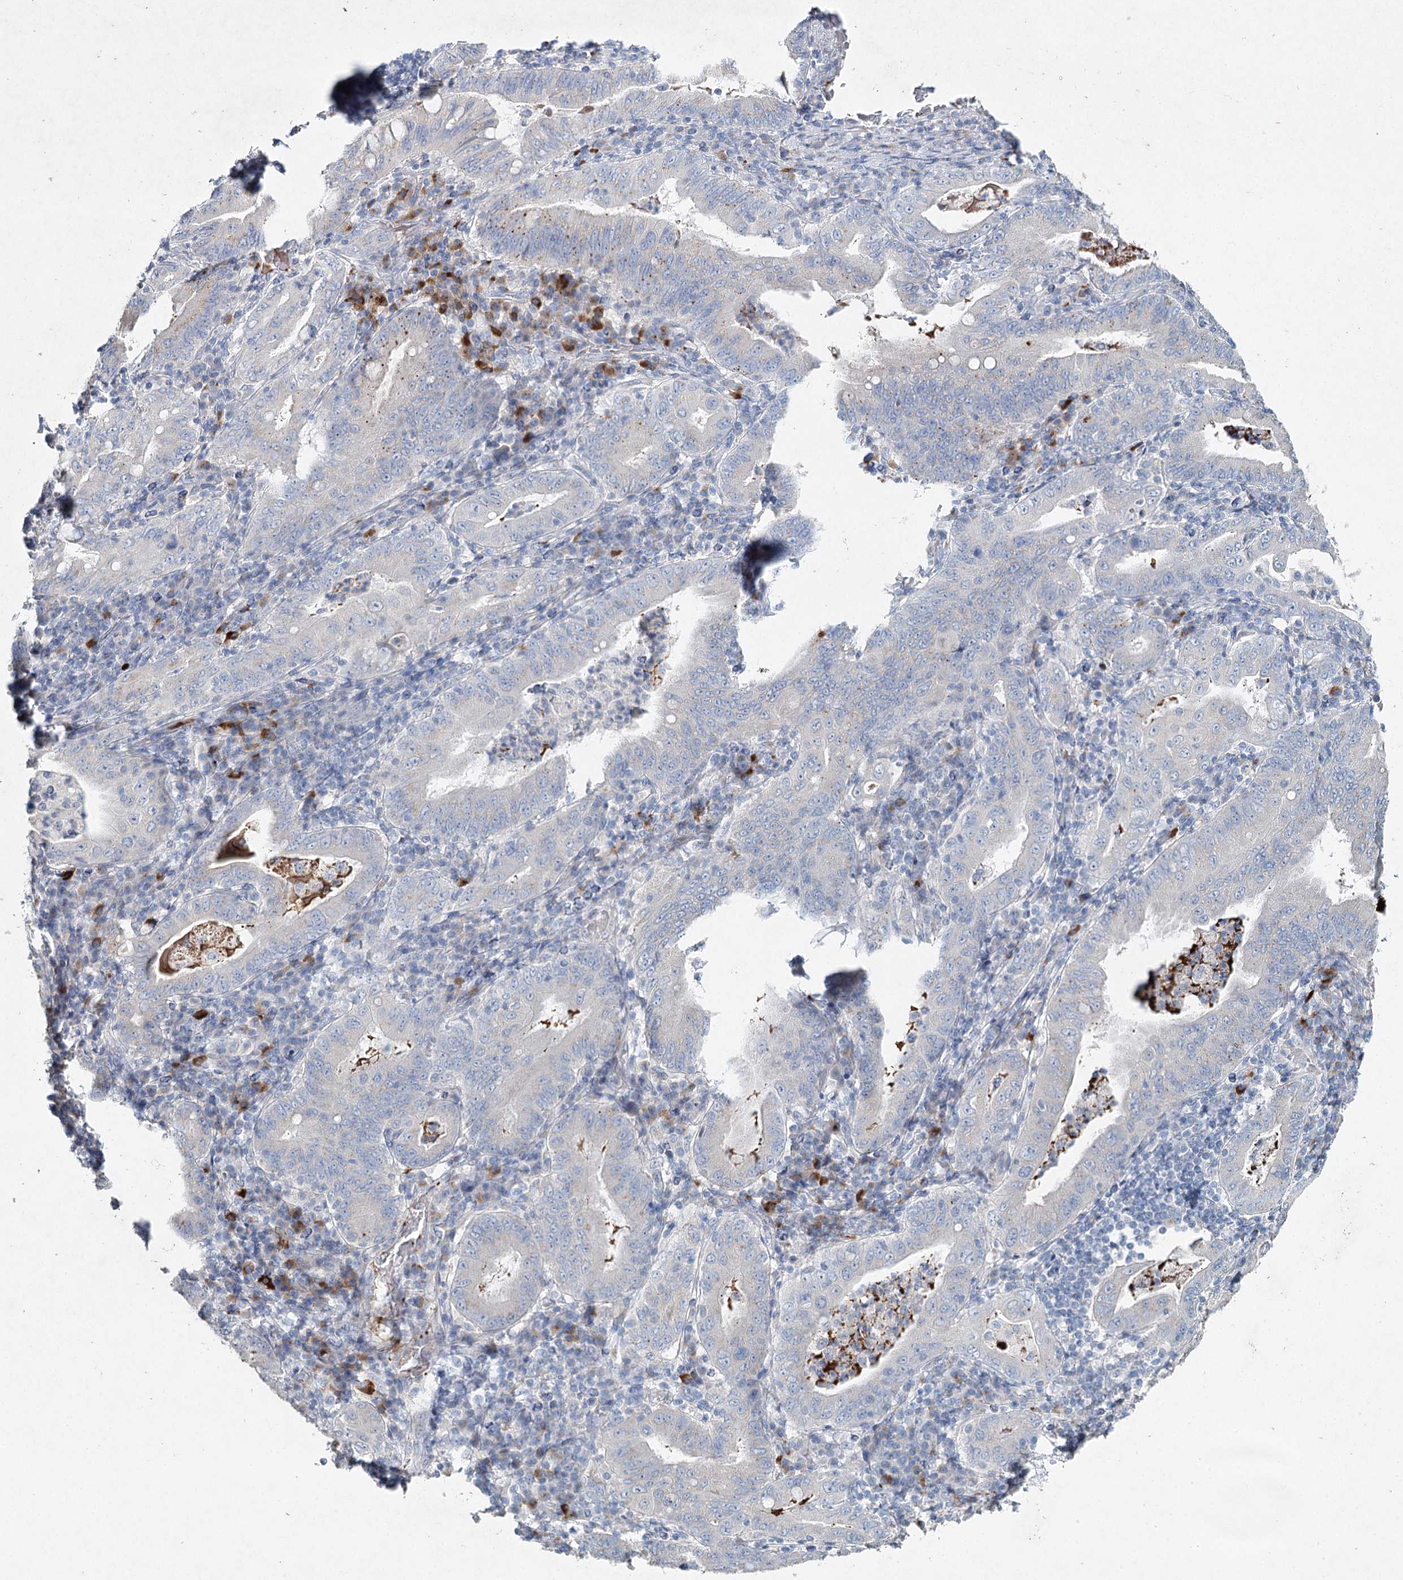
{"staining": {"intensity": "weak", "quantity": "<25%", "location": "cytoplasmic/membranous"}, "tissue": "stomach cancer", "cell_type": "Tumor cells", "image_type": "cancer", "snomed": [{"axis": "morphology", "description": "Normal tissue, NOS"}, {"axis": "morphology", "description": "Adenocarcinoma, NOS"}, {"axis": "topography", "description": "Esophagus"}, {"axis": "topography", "description": "Stomach, upper"}, {"axis": "topography", "description": "Peripheral nerve tissue"}], "caption": "The IHC micrograph has no significant staining in tumor cells of adenocarcinoma (stomach) tissue. (DAB (3,3'-diaminobenzidine) immunohistochemistry with hematoxylin counter stain).", "gene": "RFX6", "patient": {"sex": "male", "age": 62}}